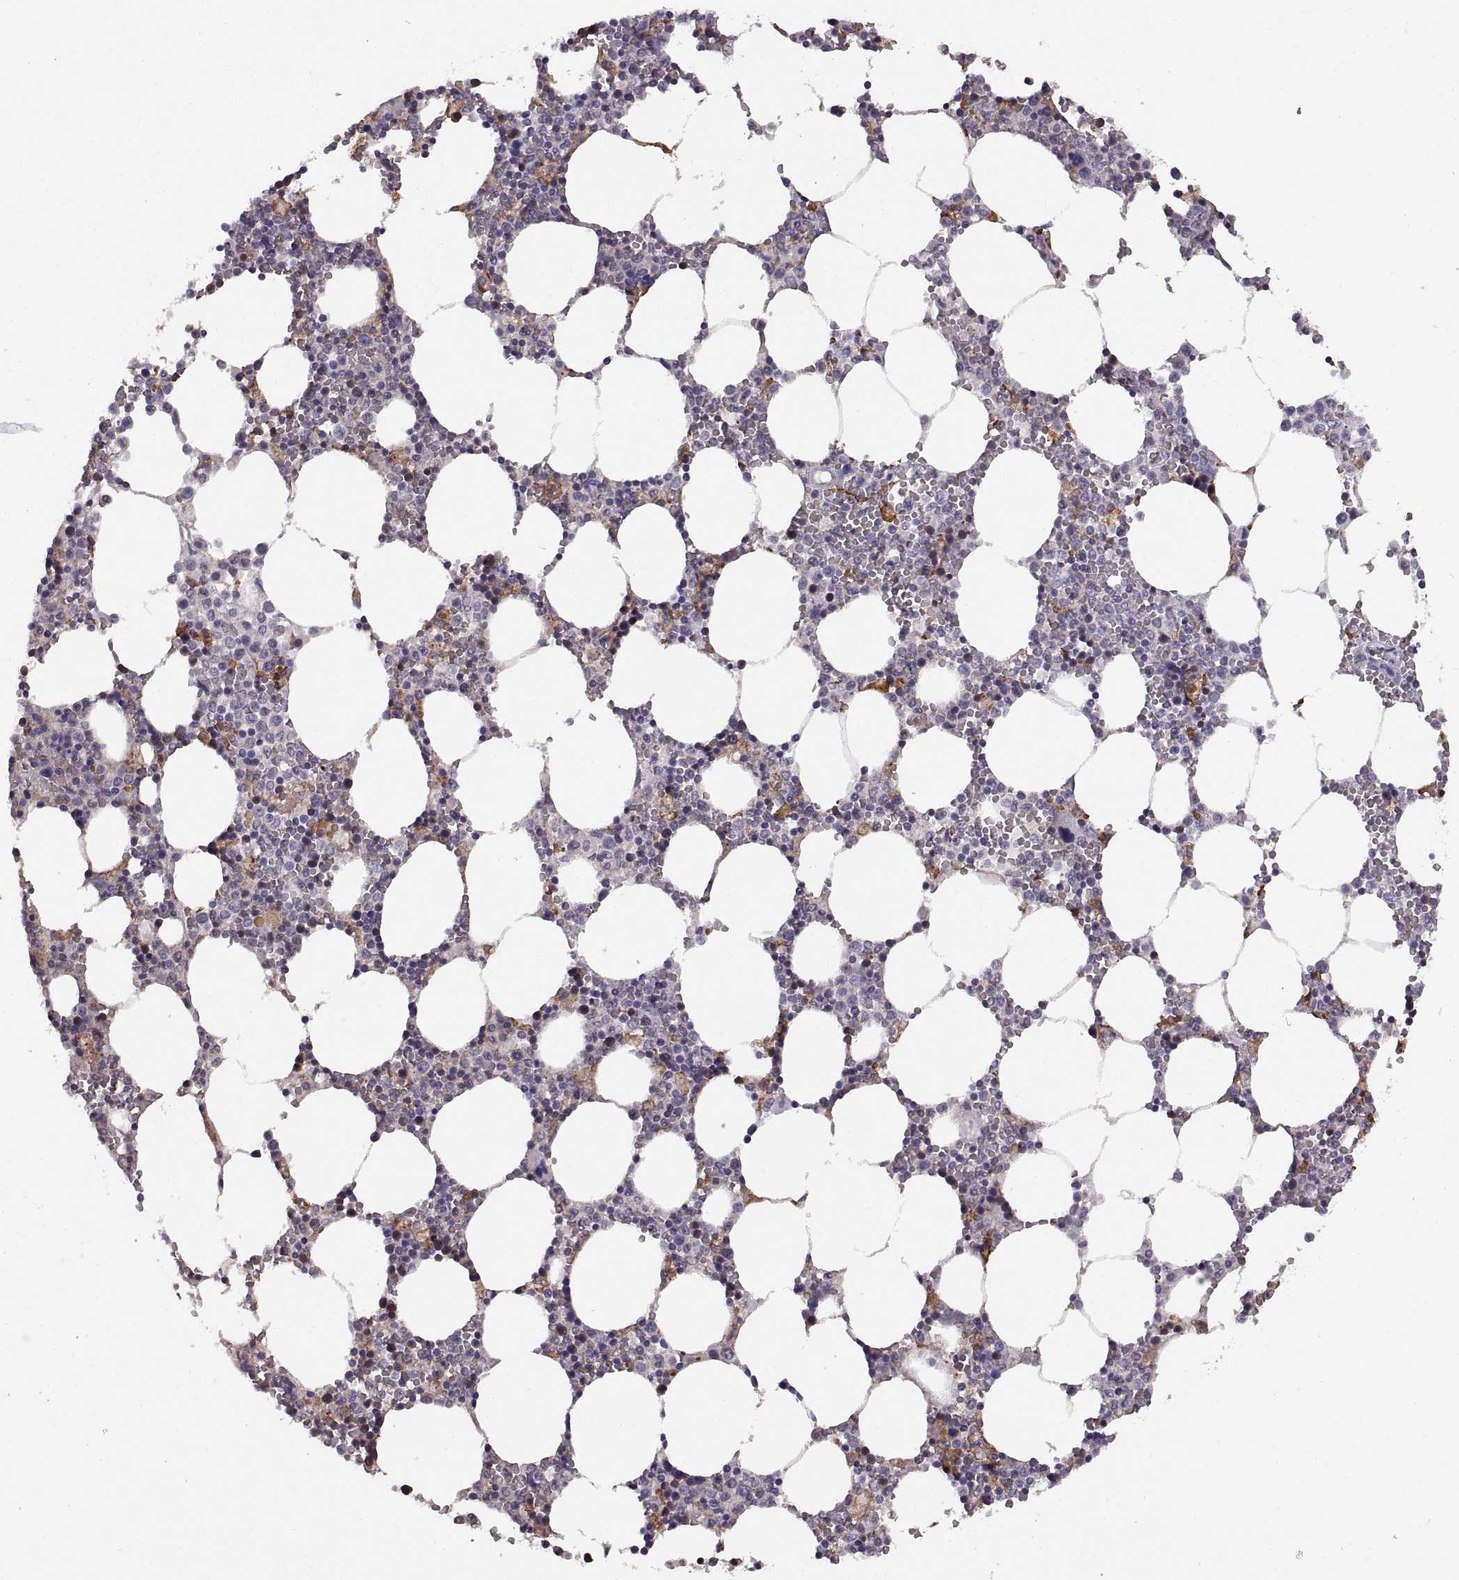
{"staining": {"intensity": "moderate", "quantity": "<25%", "location": "cytoplasmic/membranous"}, "tissue": "bone marrow", "cell_type": "Hematopoietic cells", "image_type": "normal", "snomed": [{"axis": "morphology", "description": "Normal tissue, NOS"}, {"axis": "topography", "description": "Bone marrow"}], "caption": "A brown stain shows moderate cytoplasmic/membranous positivity of a protein in hematopoietic cells of normal bone marrow.", "gene": "MEIOC", "patient": {"sex": "female", "age": 64}}